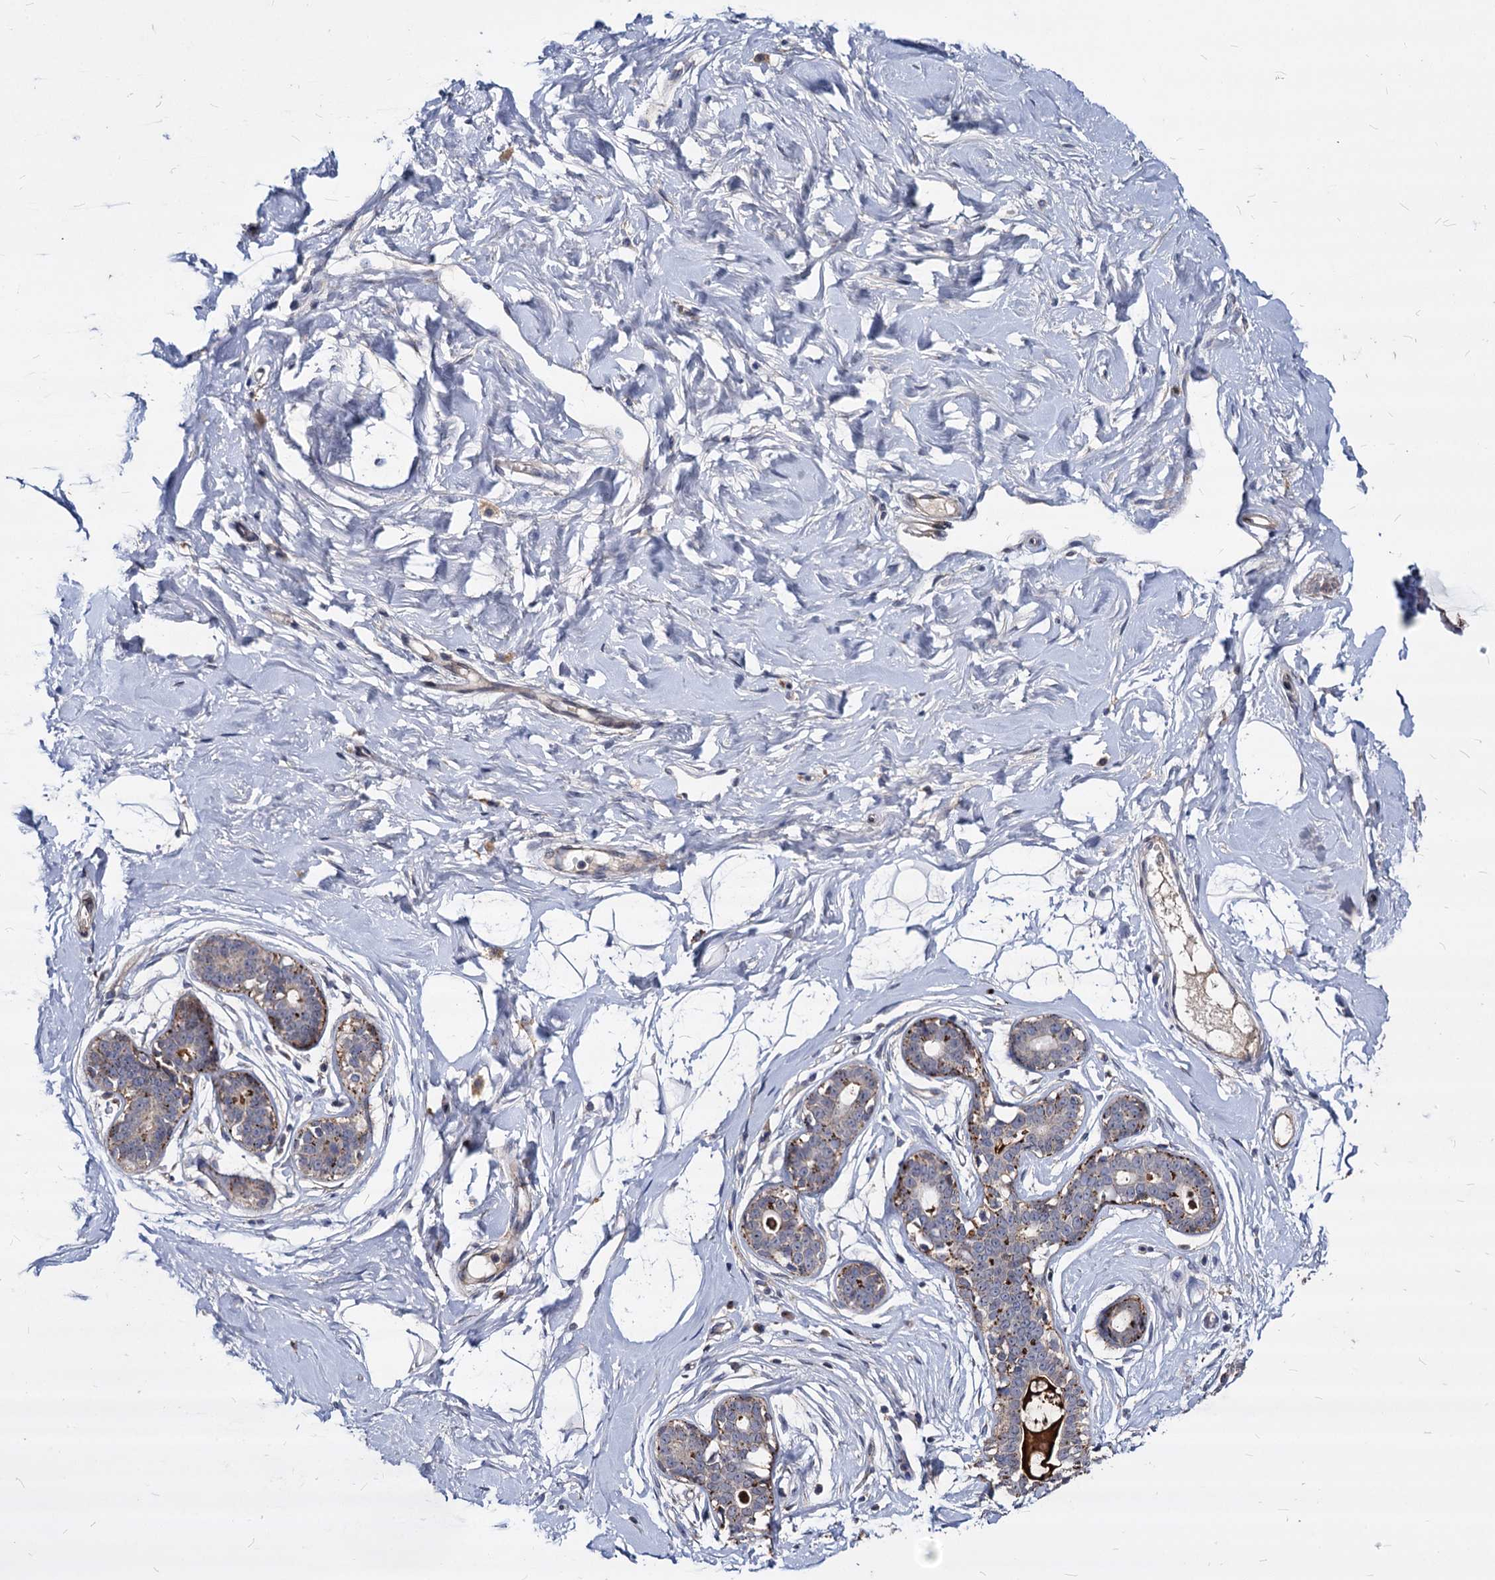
{"staining": {"intensity": "negative", "quantity": "none", "location": "none"}, "tissue": "breast", "cell_type": "Adipocytes", "image_type": "normal", "snomed": [{"axis": "morphology", "description": "Normal tissue, NOS"}, {"axis": "morphology", "description": "Adenoma, NOS"}, {"axis": "topography", "description": "Breast"}], "caption": "Immunohistochemistry micrograph of normal breast: breast stained with DAB demonstrates no significant protein expression in adipocytes. (Brightfield microscopy of DAB (3,3'-diaminobenzidine) IHC at high magnification).", "gene": "C11orf86", "patient": {"sex": "female", "age": 23}}